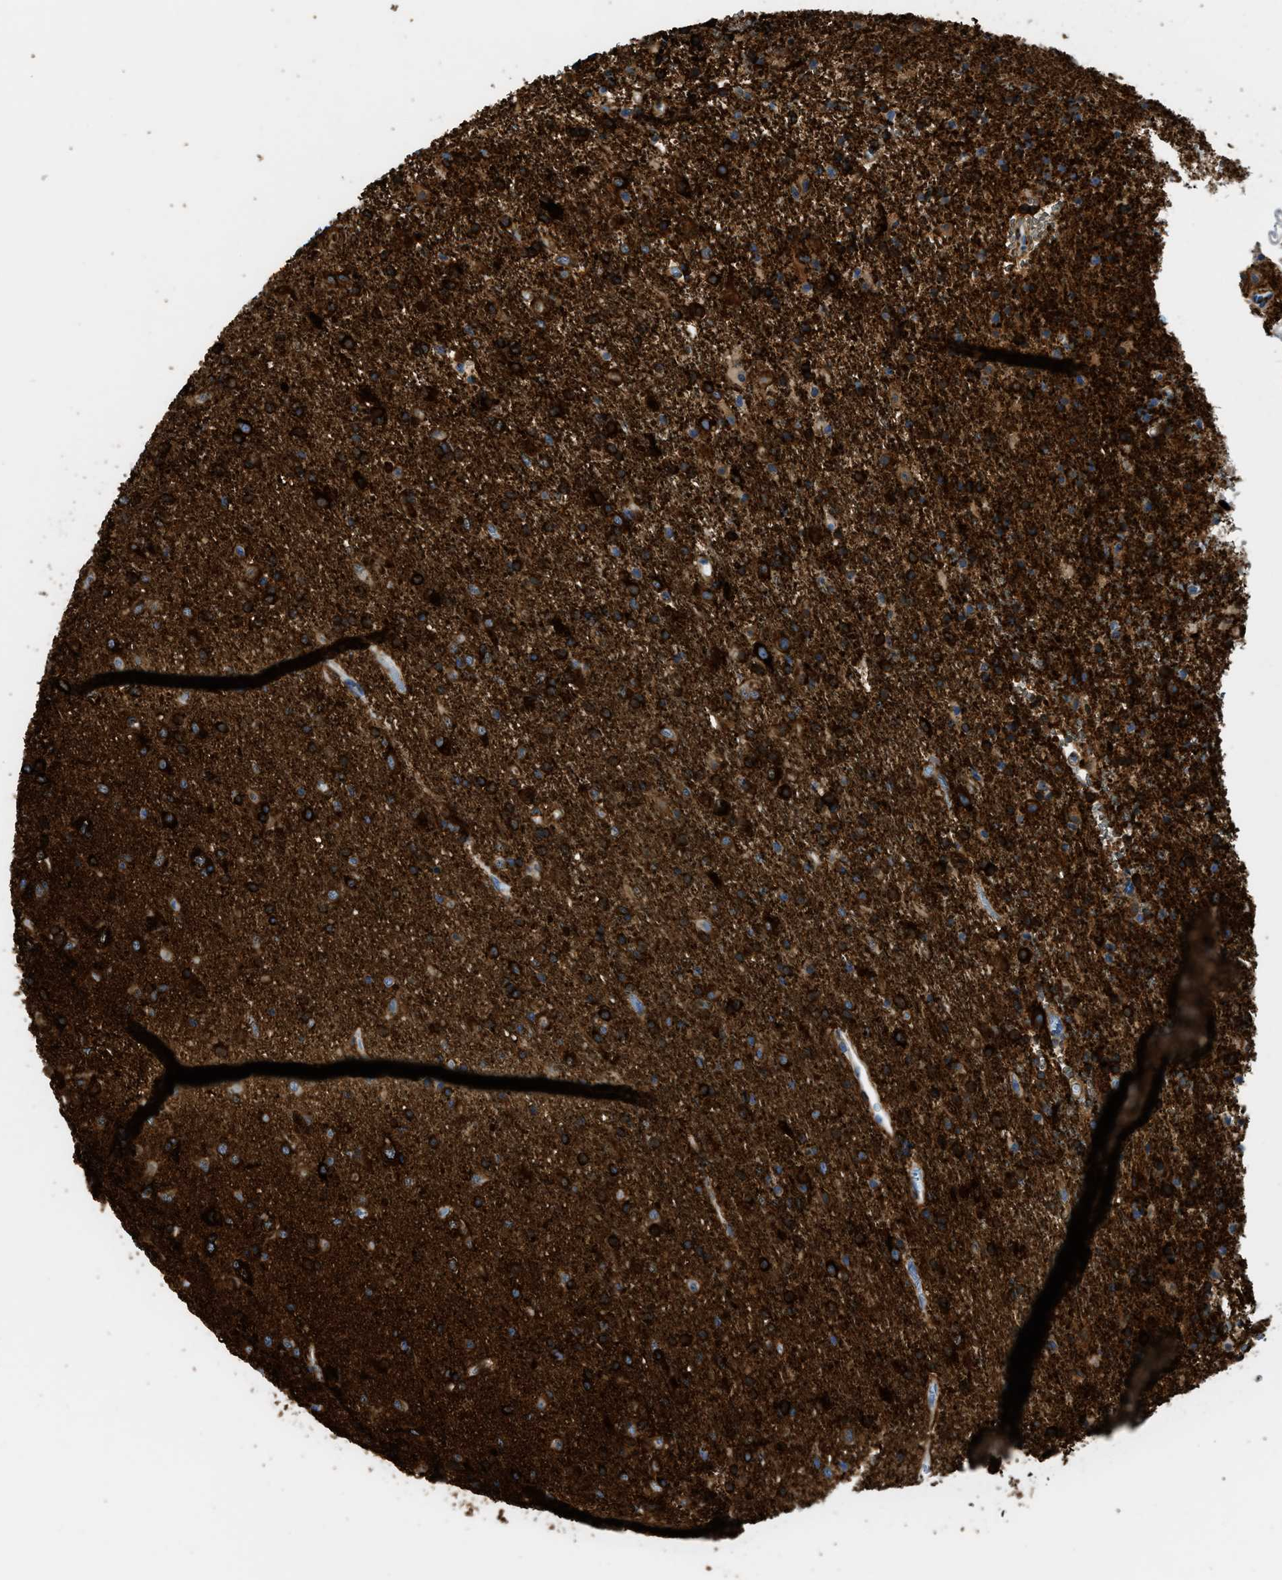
{"staining": {"intensity": "strong", "quantity": ">75%", "location": "cytoplasmic/membranous"}, "tissue": "glioma", "cell_type": "Tumor cells", "image_type": "cancer", "snomed": [{"axis": "morphology", "description": "Glioma, malignant, Low grade"}, {"axis": "topography", "description": "Brain"}], "caption": "Tumor cells demonstrate high levels of strong cytoplasmic/membranous expression in about >75% of cells in human malignant low-grade glioma.", "gene": "ZSWIM5", "patient": {"sex": "male", "age": 65}}